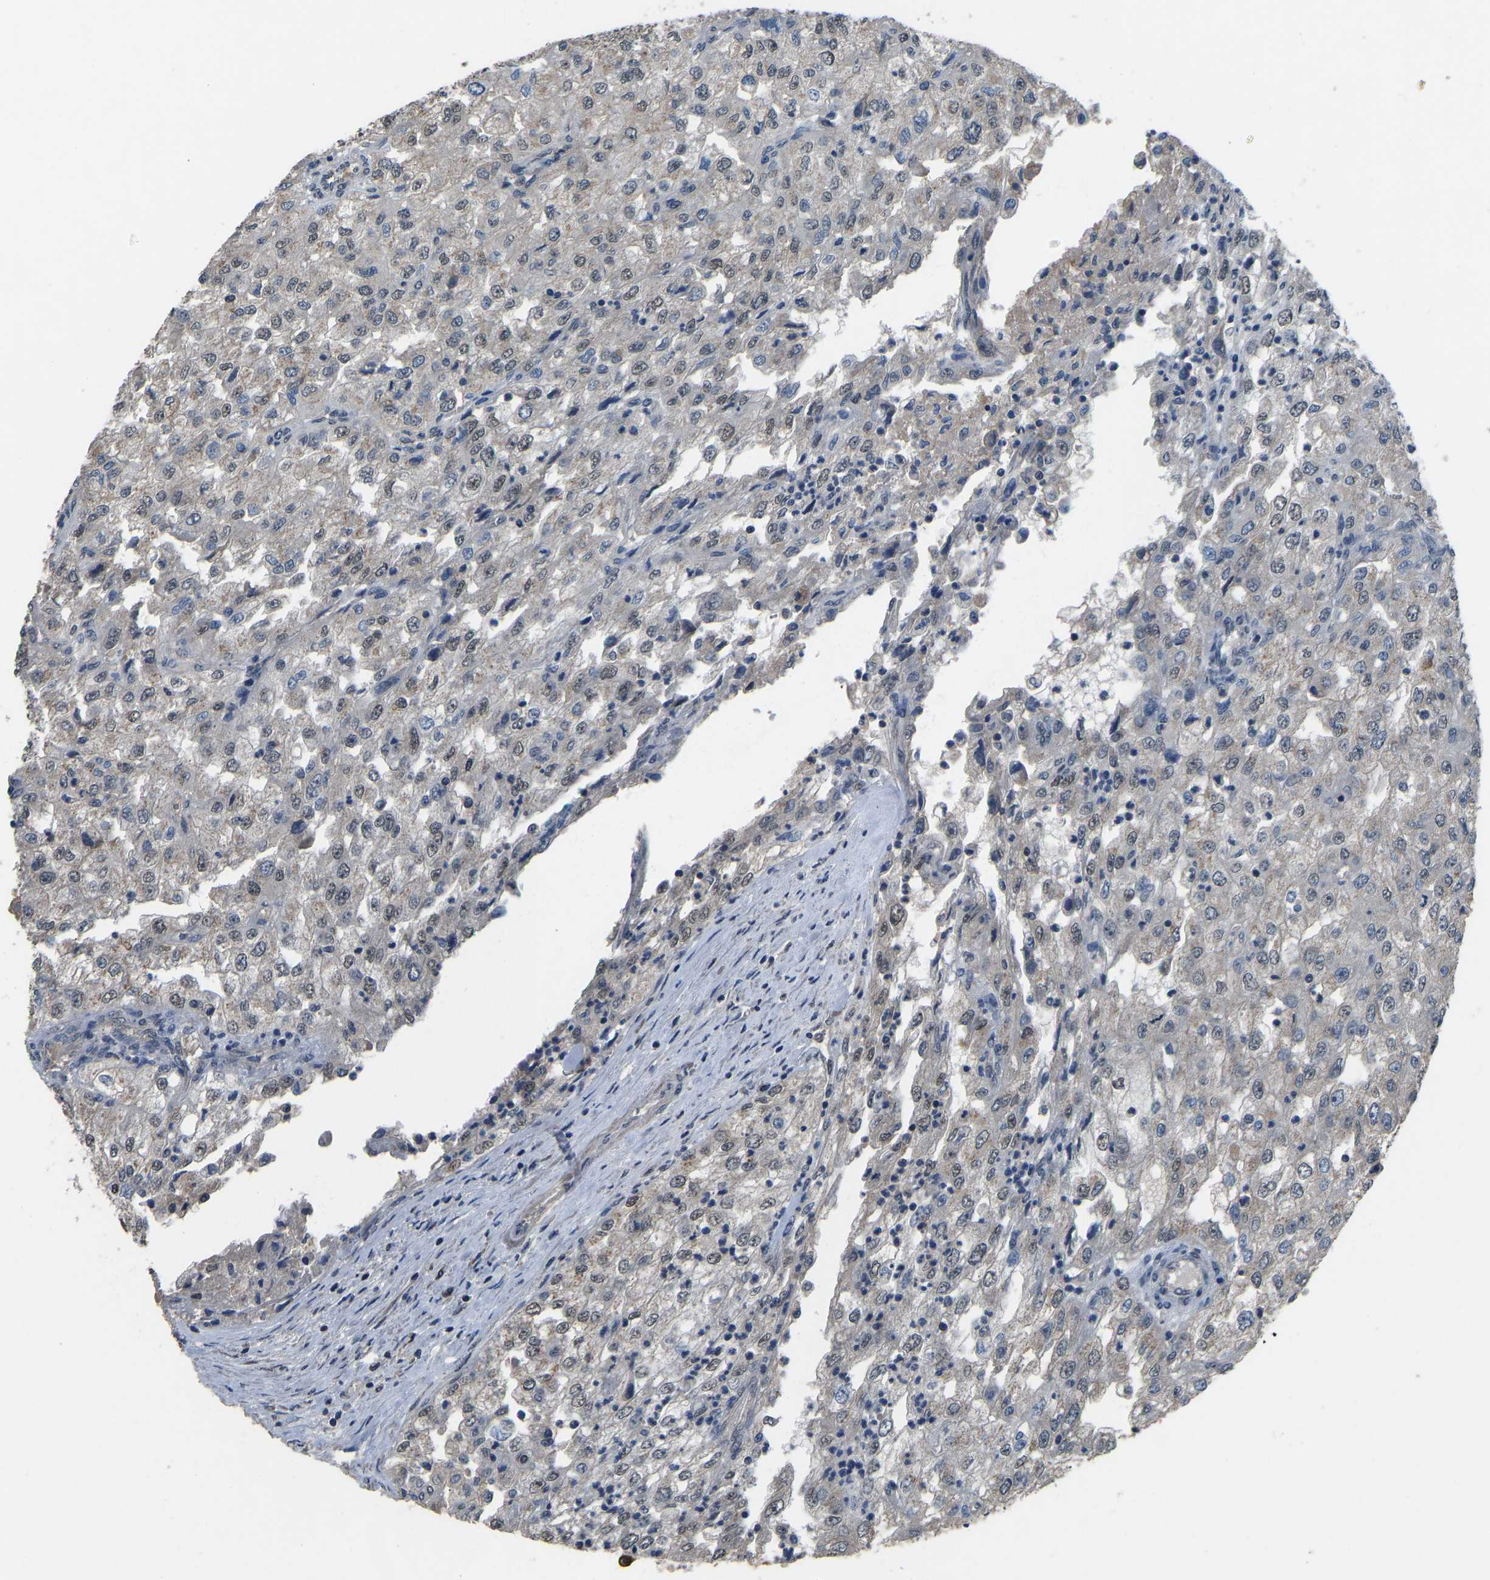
{"staining": {"intensity": "weak", "quantity": "25%-75%", "location": "nuclear"}, "tissue": "renal cancer", "cell_type": "Tumor cells", "image_type": "cancer", "snomed": [{"axis": "morphology", "description": "Adenocarcinoma, NOS"}, {"axis": "topography", "description": "Kidney"}], "caption": "An immunohistochemistry (IHC) photomicrograph of tumor tissue is shown. Protein staining in brown shows weak nuclear positivity in renal adenocarcinoma within tumor cells.", "gene": "TOX4", "patient": {"sex": "female", "age": 54}}